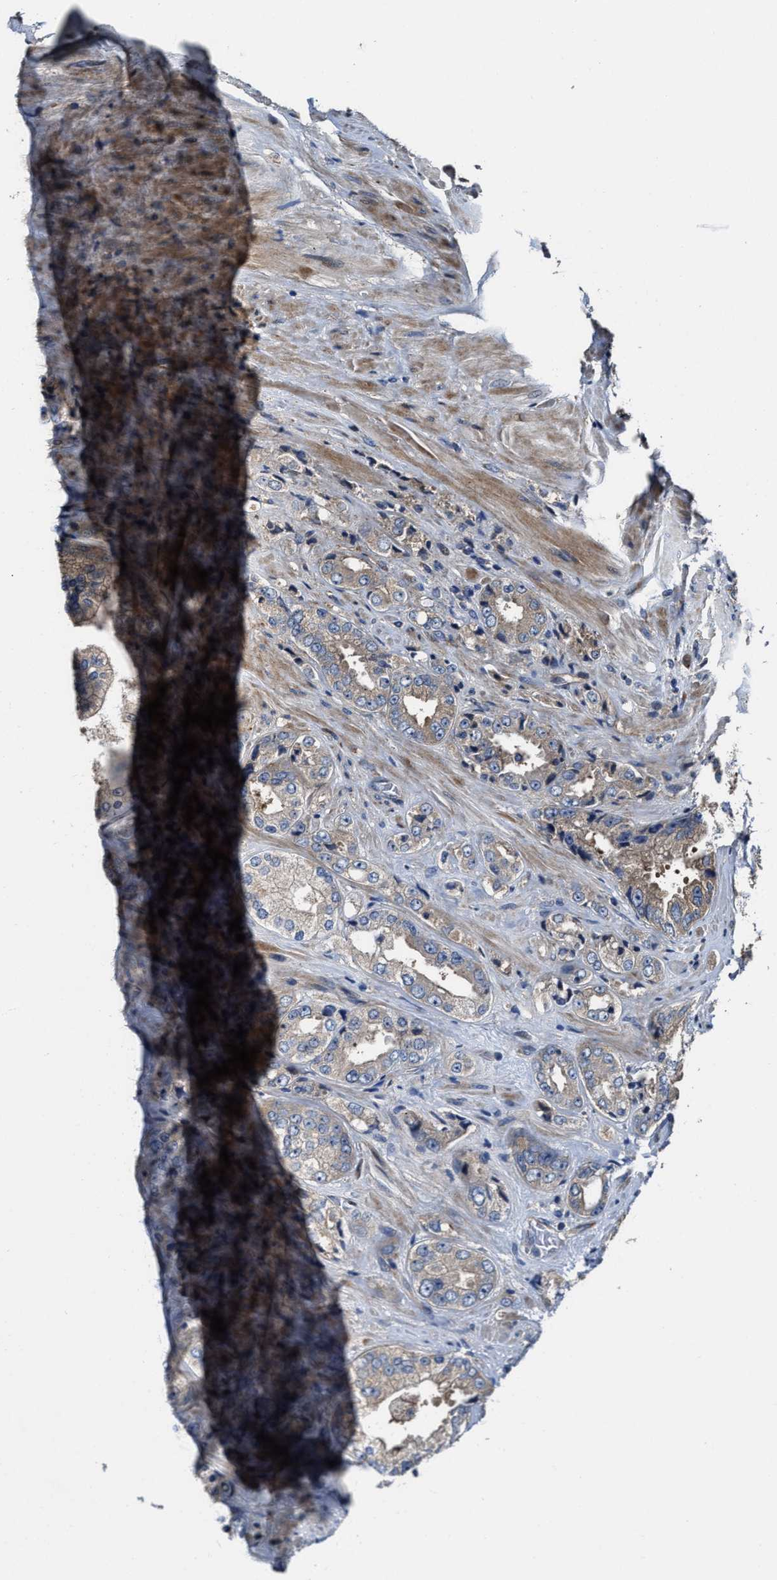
{"staining": {"intensity": "weak", "quantity": "<25%", "location": "cytoplasmic/membranous"}, "tissue": "prostate cancer", "cell_type": "Tumor cells", "image_type": "cancer", "snomed": [{"axis": "morphology", "description": "Adenocarcinoma, High grade"}, {"axis": "topography", "description": "Prostate"}], "caption": "Immunohistochemical staining of human high-grade adenocarcinoma (prostate) exhibits no significant staining in tumor cells.", "gene": "PTAR1", "patient": {"sex": "male", "age": 61}}